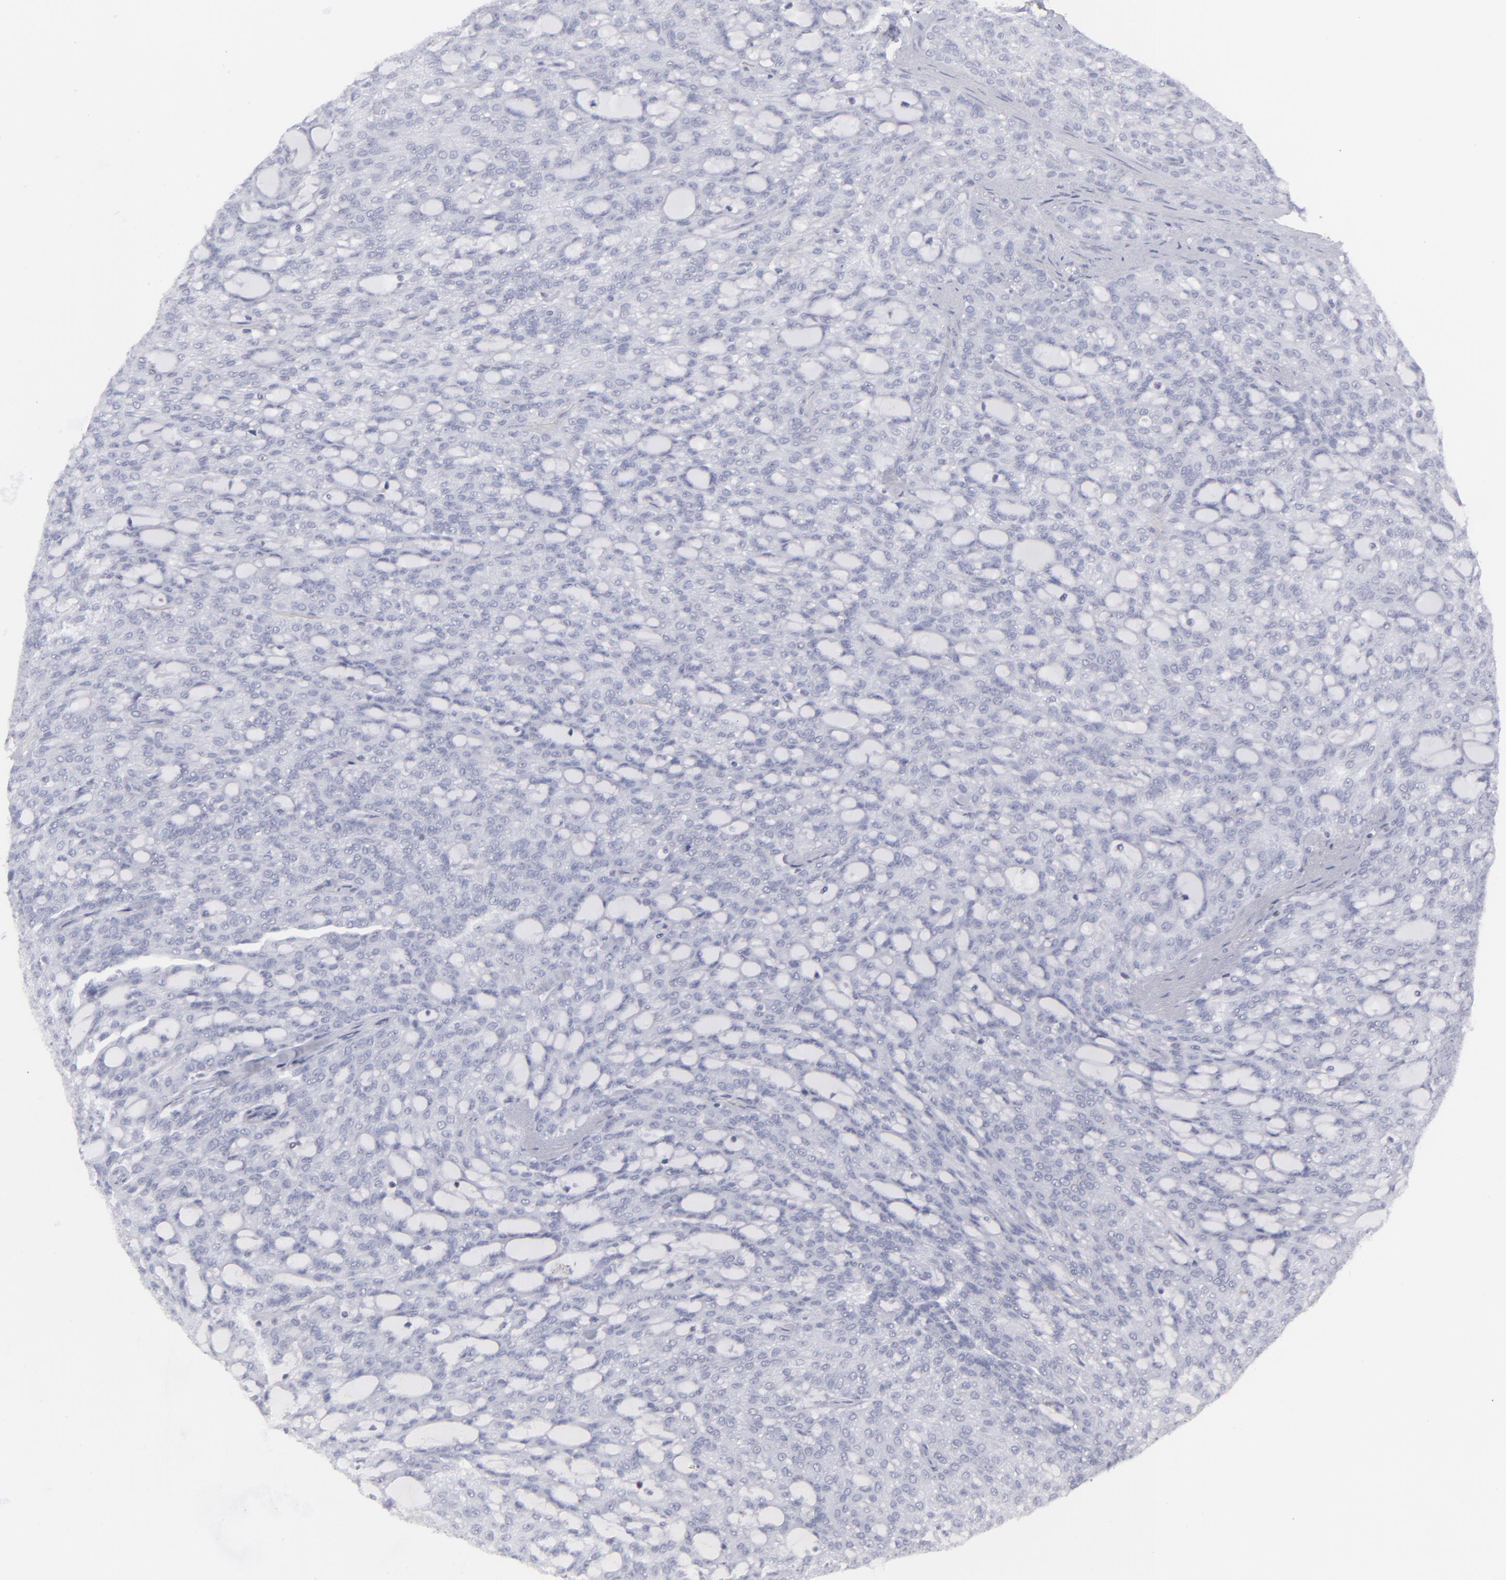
{"staining": {"intensity": "negative", "quantity": "none", "location": "none"}, "tissue": "renal cancer", "cell_type": "Tumor cells", "image_type": "cancer", "snomed": [{"axis": "morphology", "description": "Adenocarcinoma, NOS"}, {"axis": "topography", "description": "Kidney"}], "caption": "High power microscopy histopathology image of an IHC photomicrograph of renal adenocarcinoma, revealing no significant expression in tumor cells.", "gene": "CD7", "patient": {"sex": "male", "age": 63}}